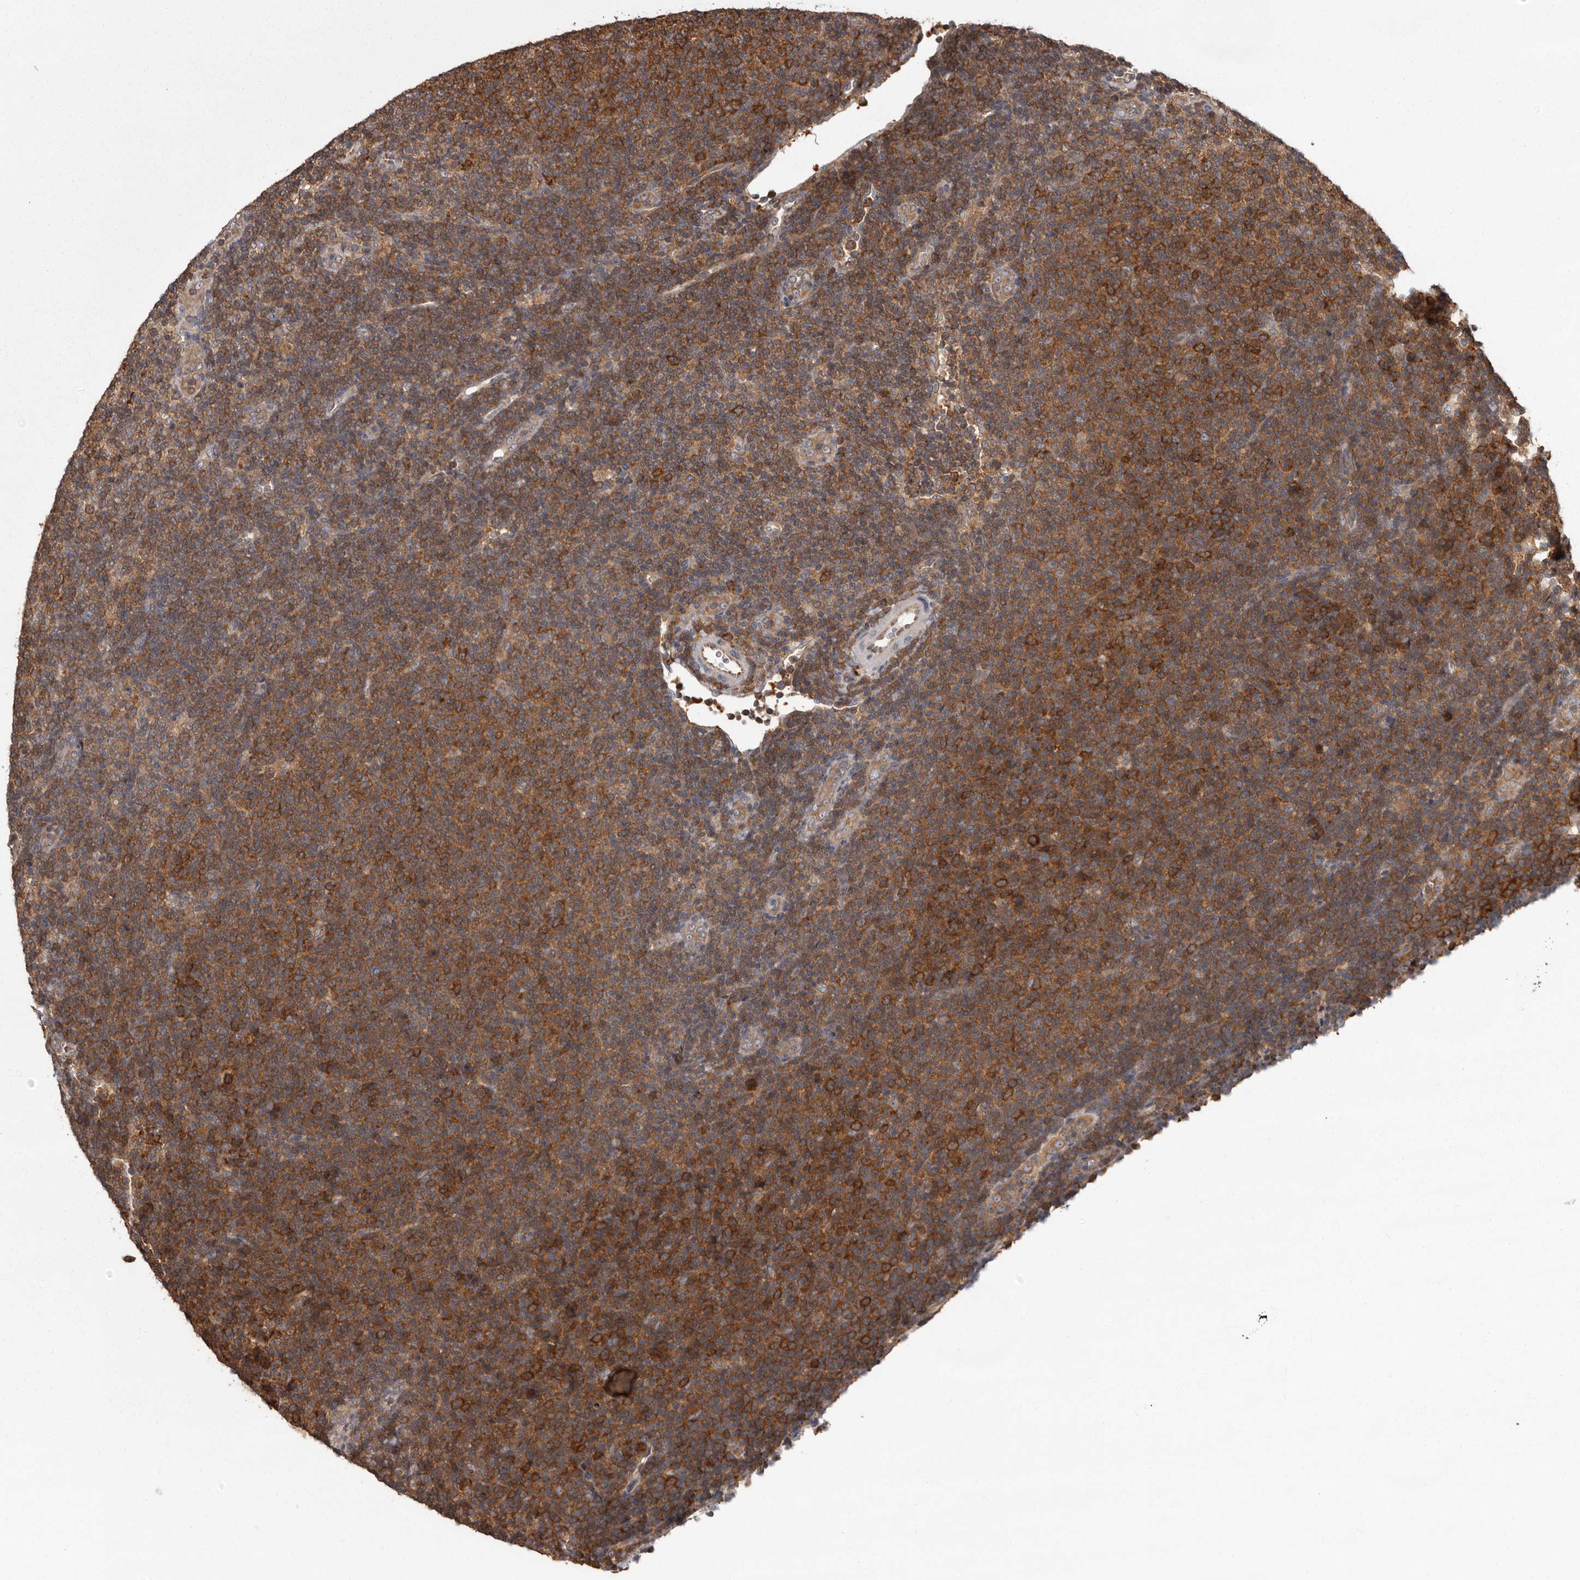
{"staining": {"intensity": "strong", "quantity": ">75%", "location": "cytoplasmic/membranous"}, "tissue": "lymphoma", "cell_type": "Tumor cells", "image_type": "cancer", "snomed": [{"axis": "morphology", "description": "Malignant lymphoma, non-Hodgkin's type, Low grade"}, {"axis": "topography", "description": "Lymph node"}], "caption": "Low-grade malignant lymphoma, non-Hodgkin's type stained with IHC displays strong cytoplasmic/membranous expression in approximately >75% of tumor cells.", "gene": "DARS1", "patient": {"sex": "male", "age": 66}}